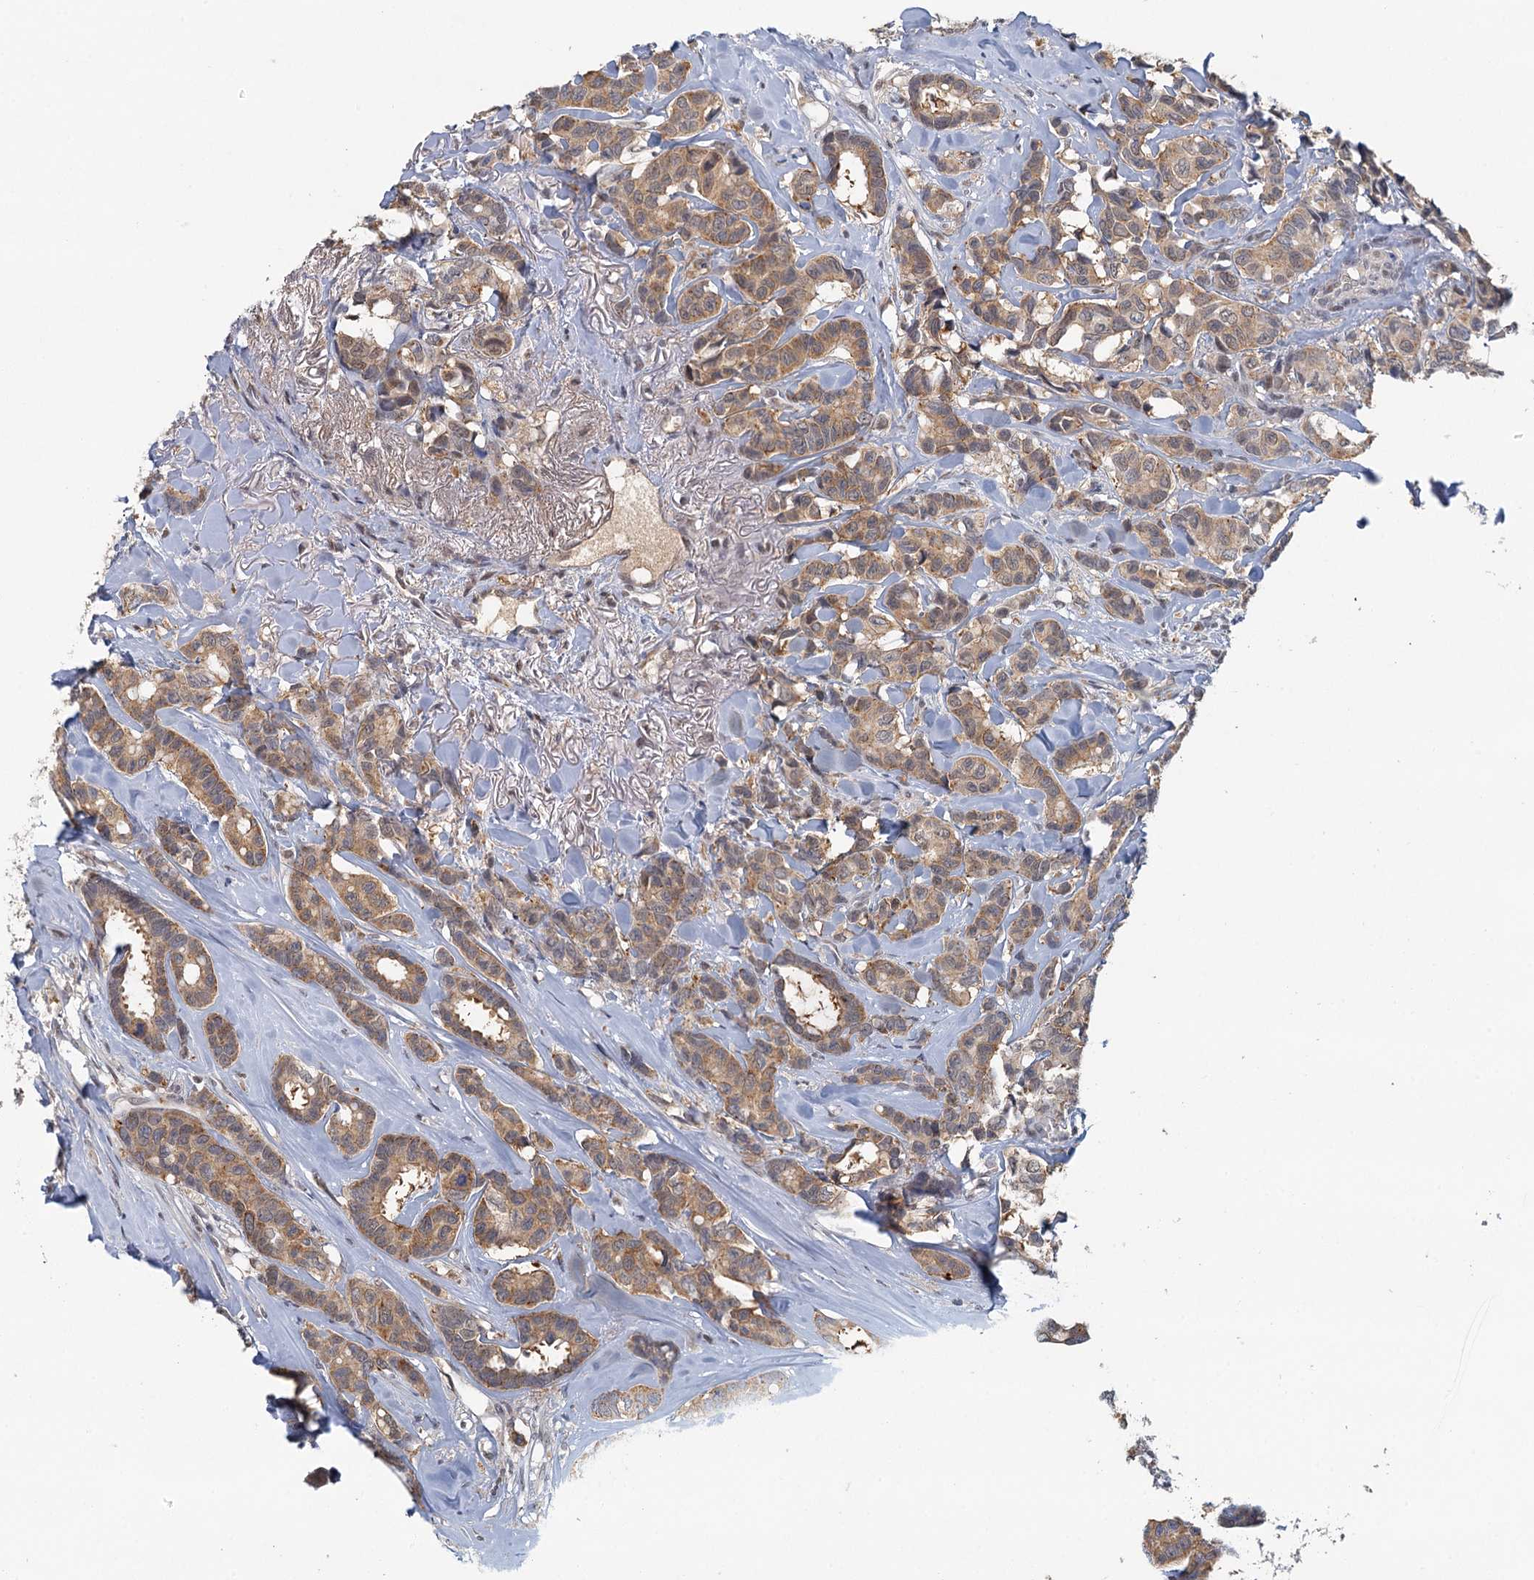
{"staining": {"intensity": "moderate", "quantity": ">75%", "location": "cytoplasmic/membranous"}, "tissue": "breast cancer", "cell_type": "Tumor cells", "image_type": "cancer", "snomed": [{"axis": "morphology", "description": "Duct carcinoma"}, {"axis": "topography", "description": "Breast"}], "caption": "Invasive ductal carcinoma (breast) stained for a protein reveals moderate cytoplasmic/membranous positivity in tumor cells.", "gene": "GPATCH11", "patient": {"sex": "female", "age": 87}}